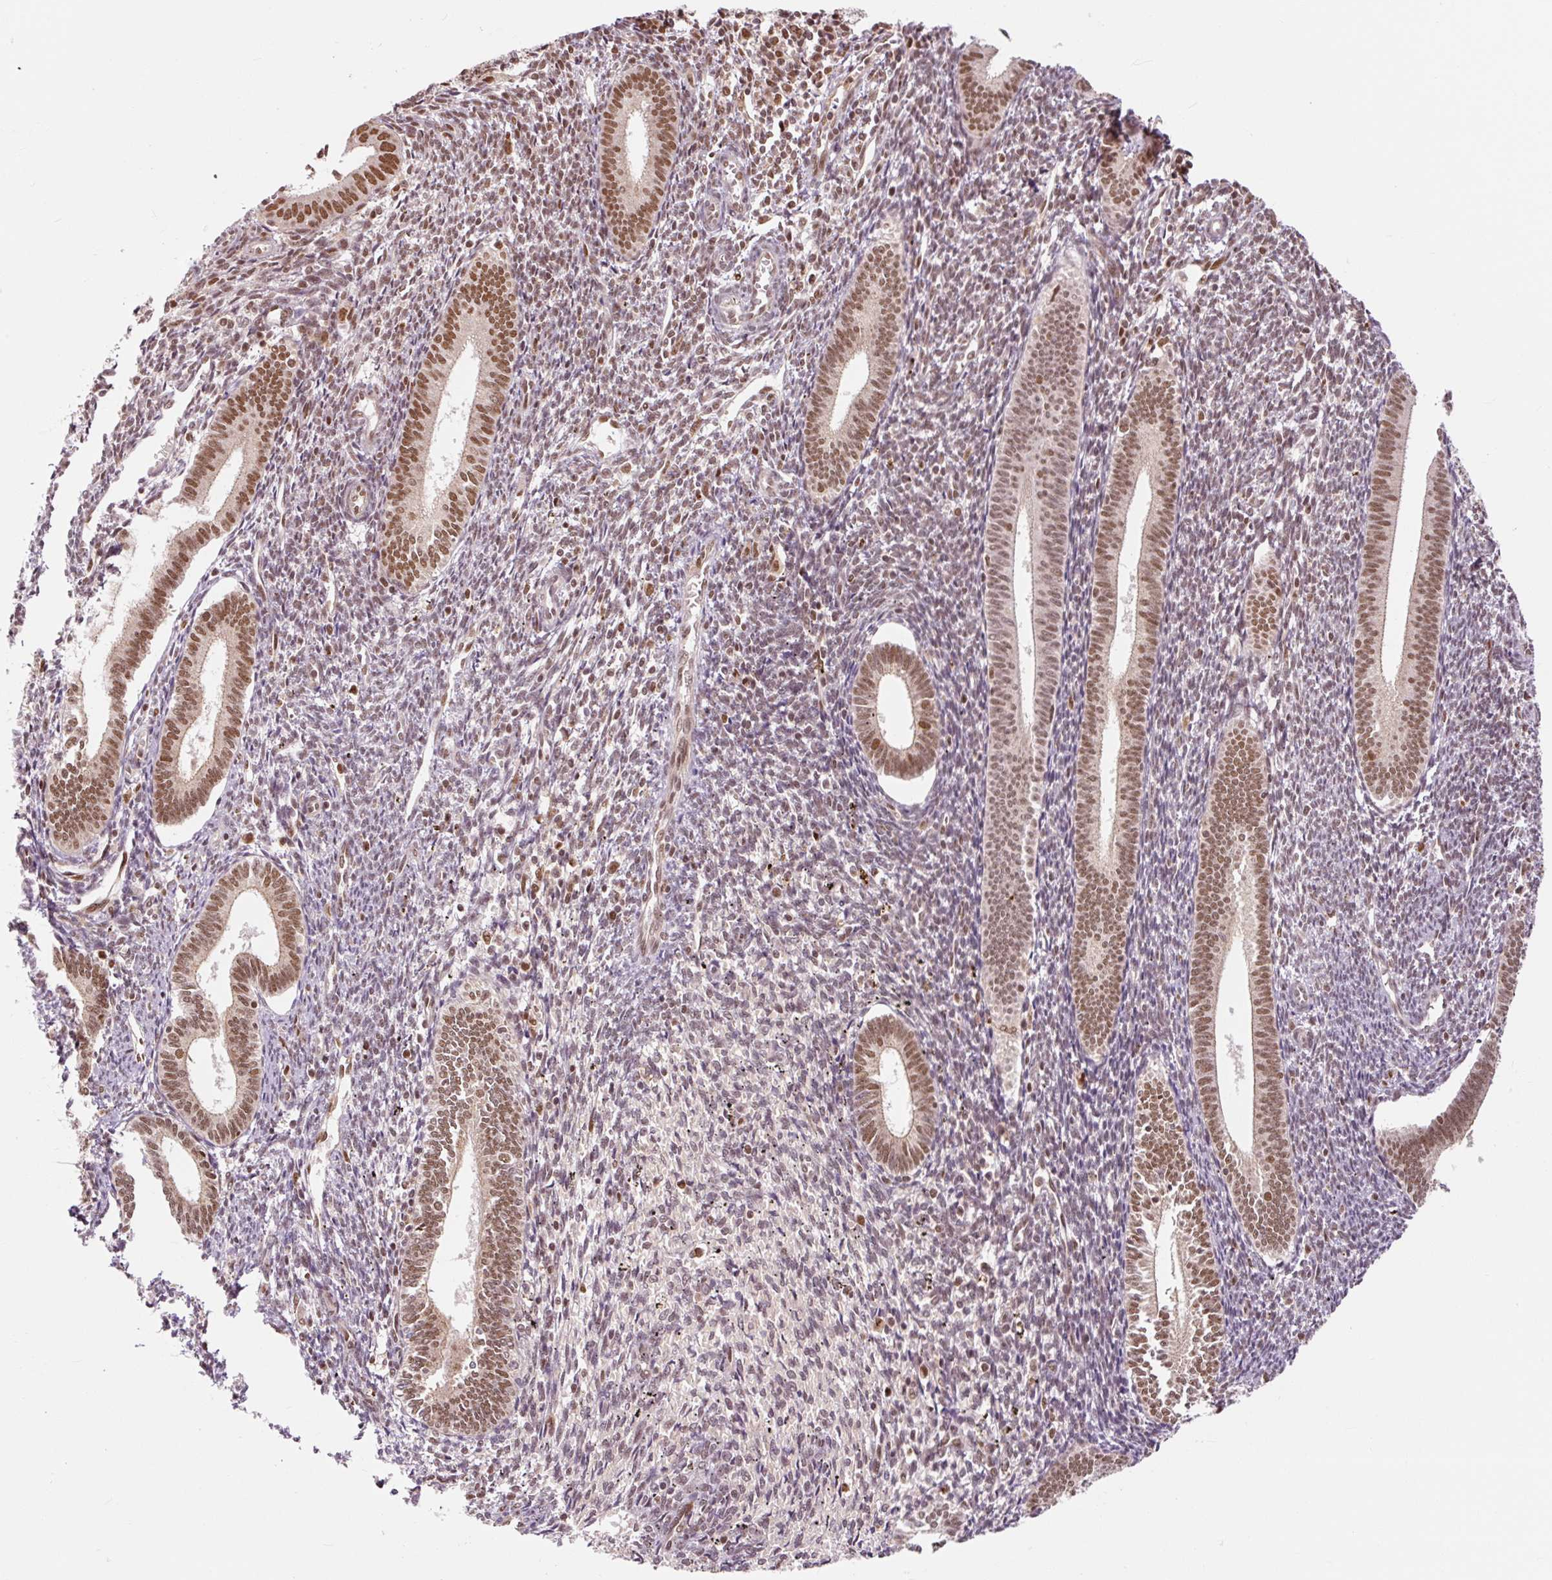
{"staining": {"intensity": "moderate", "quantity": "25%-75%", "location": "nuclear"}, "tissue": "endometrium", "cell_type": "Cells in endometrial stroma", "image_type": "normal", "snomed": [{"axis": "morphology", "description": "Normal tissue, NOS"}, {"axis": "topography", "description": "Endometrium"}], "caption": "Unremarkable endometrium shows moderate nuclear staining in about 25%-75% of cells in endometrial stroma, visualized by immunohistochemistry.", "gene": "CSTF1", "patient": {"sex": "female", "age": 41}}